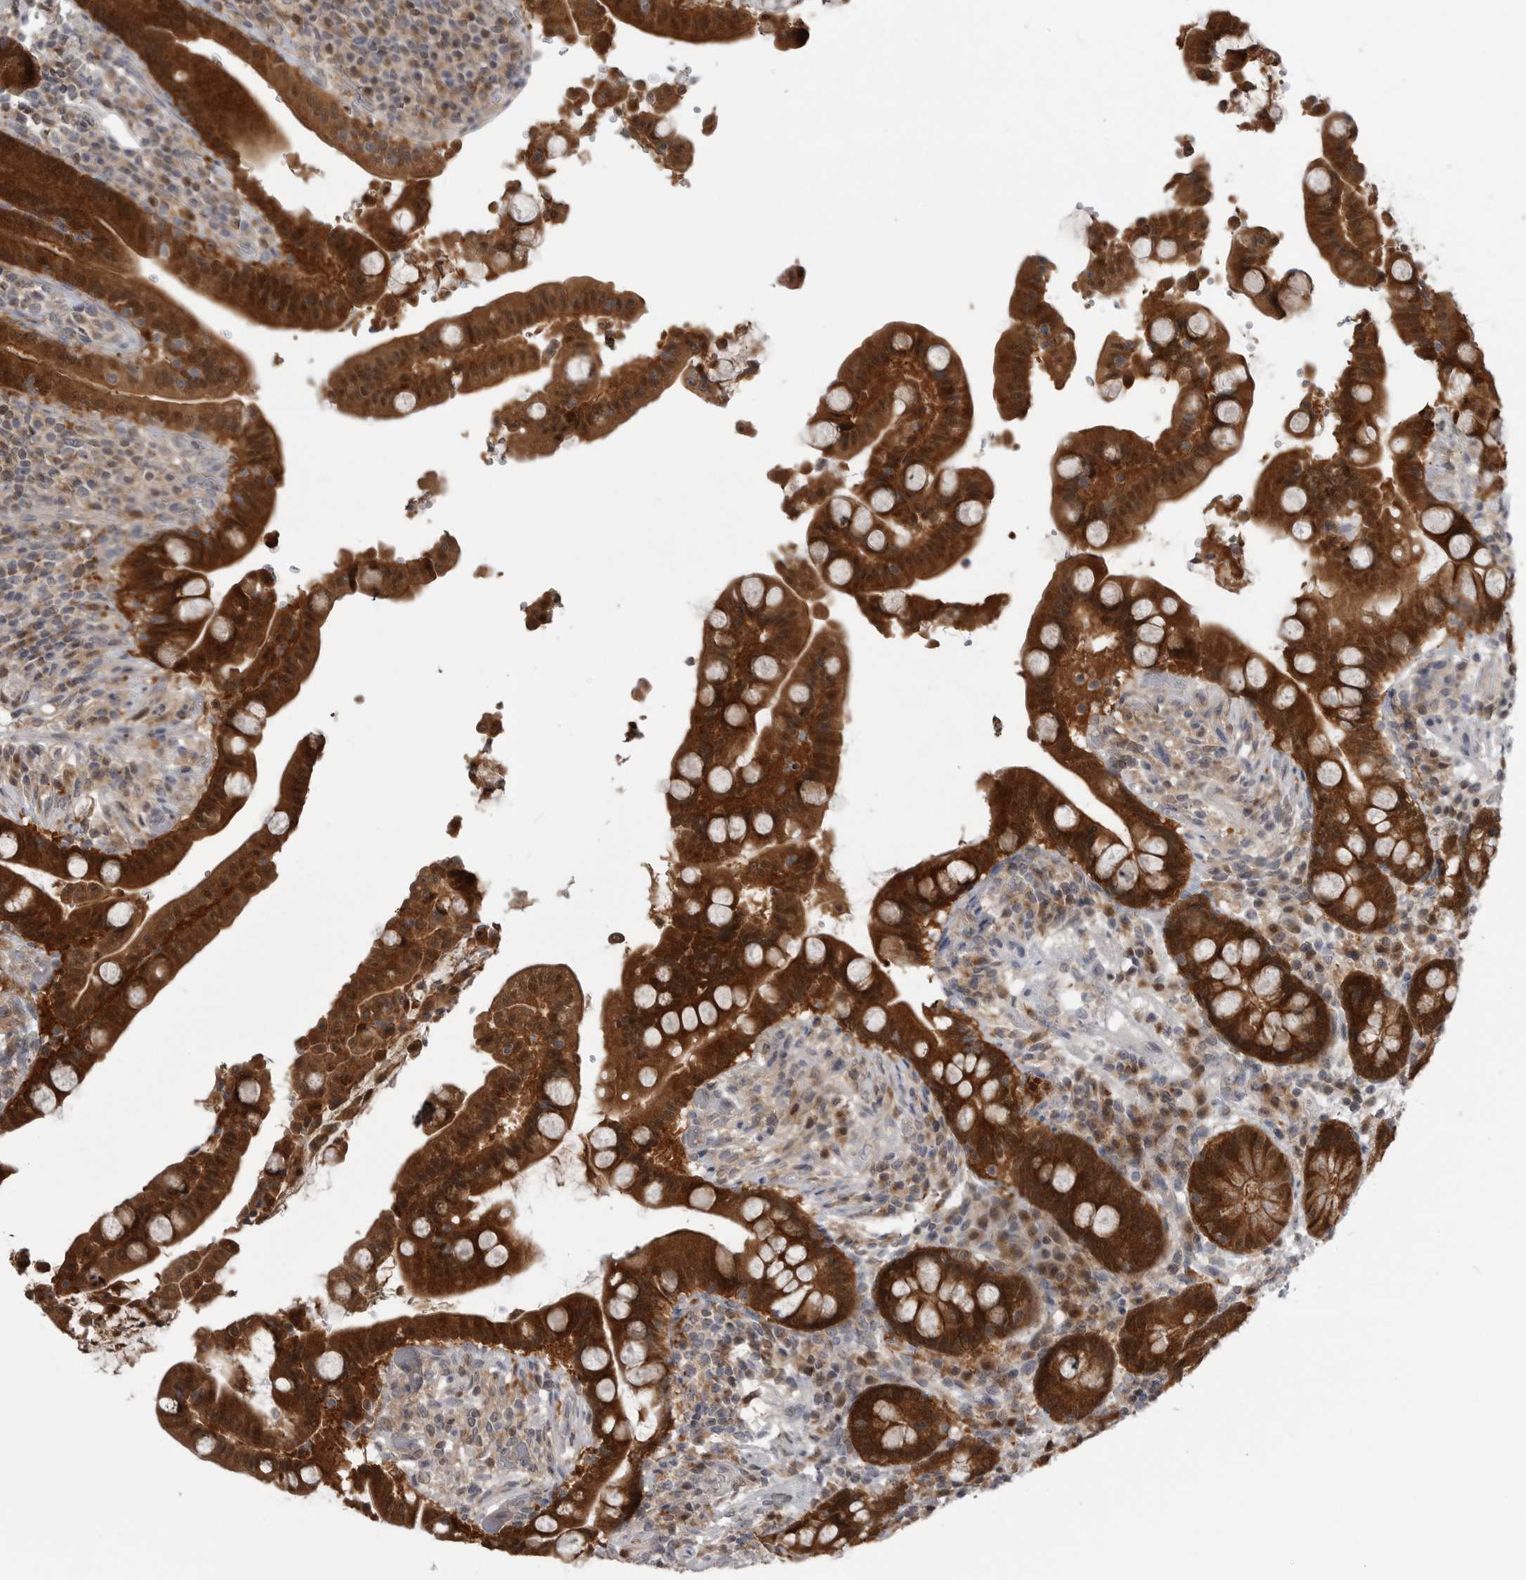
{"staining": {"intensity": "negative", "quantity": "none", "location": "none"}, "tissue": "colon", "cell_type": "Endothelial cells", "image_type": "normal", "snomed": [{"axis": "morphology", "description": "Normal tissue, NOS"}, {"axis": "topography", "description": "Colon"}], "caption": "High power microscopy image of an IHC micrograph of benign colon, revealing no significant staining in endothelial cells.", "gene": "MAPK13", "patient": {"sex": "male", "age": 73}}